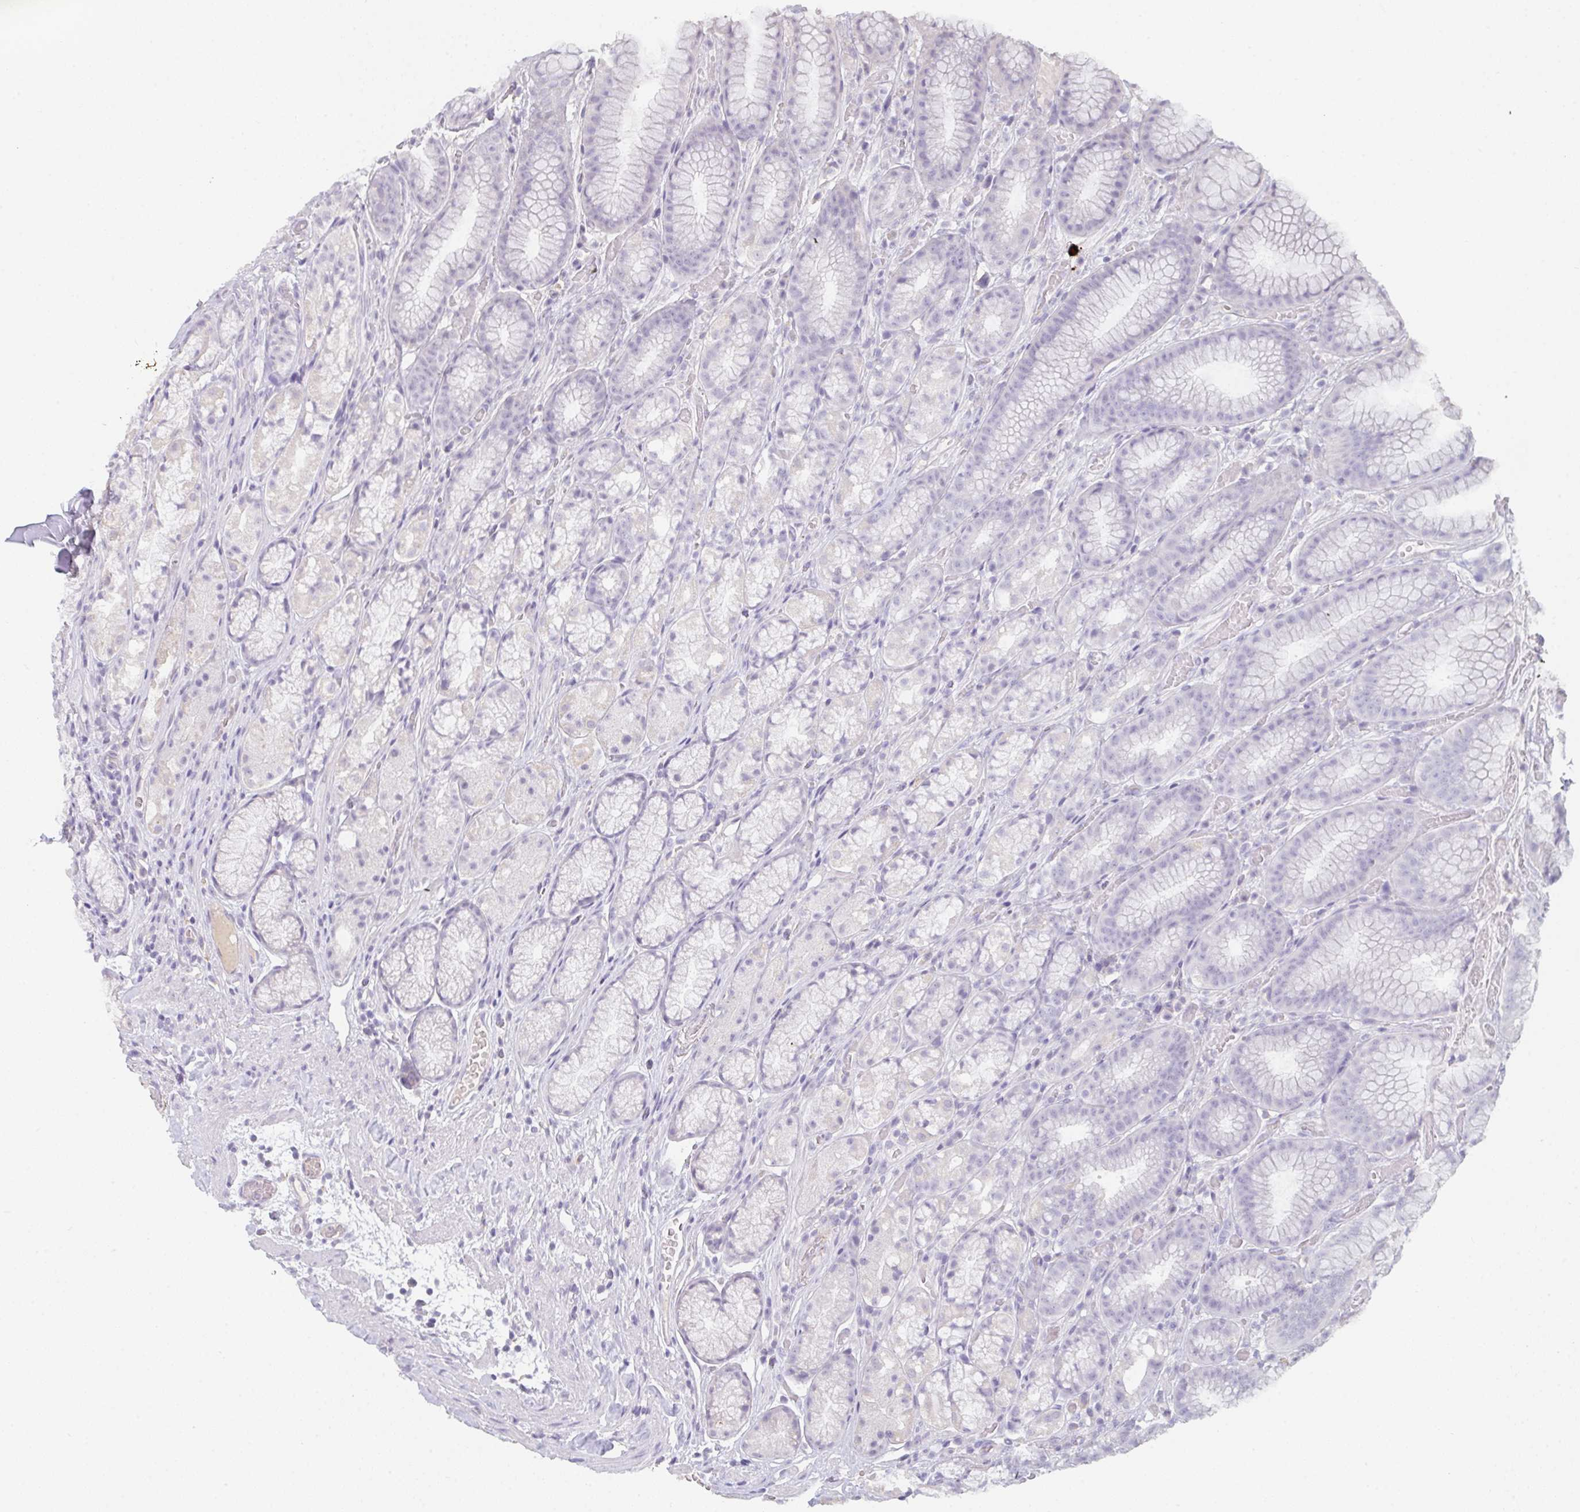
{"staining": {"intensity": "negative", "quantity": "none", "location": "none"}, "tissue": "stomach", "cell_type": "Glandular cells", "image_type": "normal", "snomed": [{"axis": "morphology", "description": "Normal tissue, NOS"}, {"axis": "topography", "description": "Smooth muscle"}, {"axis": "topography", "description": "Stomach"}], "caption": "Immunohistochemistry of normal human stomach reveals no staining in glandular cells.", "gene": "C1QTNF8", "patient": {"sex": "male", "age": 70}}